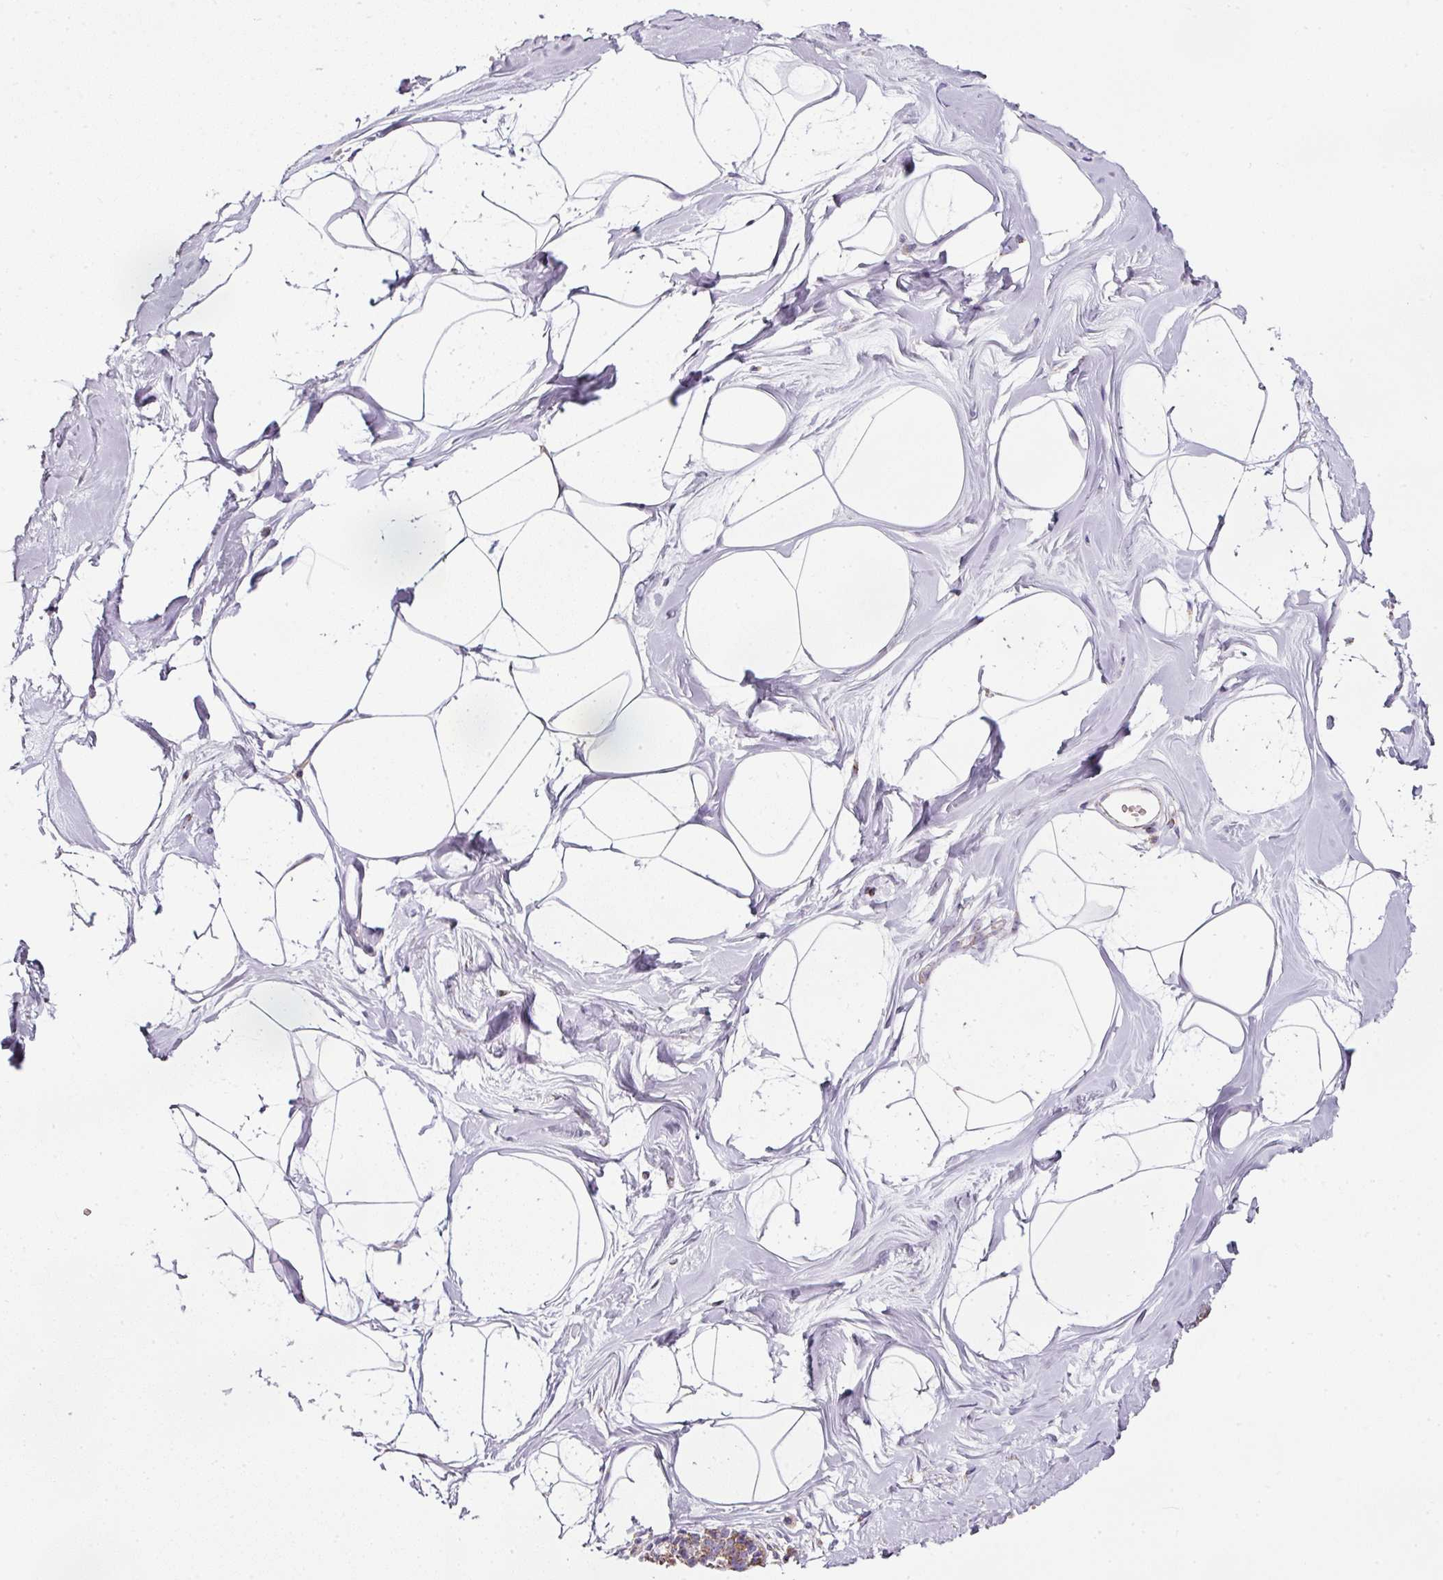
{"staining": {"intensity": "negative", "quantity": "none", "location": "none"}, "tissue": "breast", "cell_type": "Adipocytes", "image_type": "normal", "snomed": [{"axis": "morphology", "description": "Normal tissue, NOS"}, {"axis": "topography", "description": "Breast"}], "caption": "IHC photomicrograph of normal breast: breast stained with DAB (3,3'-diaminobenzidine) shows no significant protein expression in adipocytes. Nuclei are stained in blue.", "gene": "SDHA", "patient": {"sex": "female", "age": 45}}